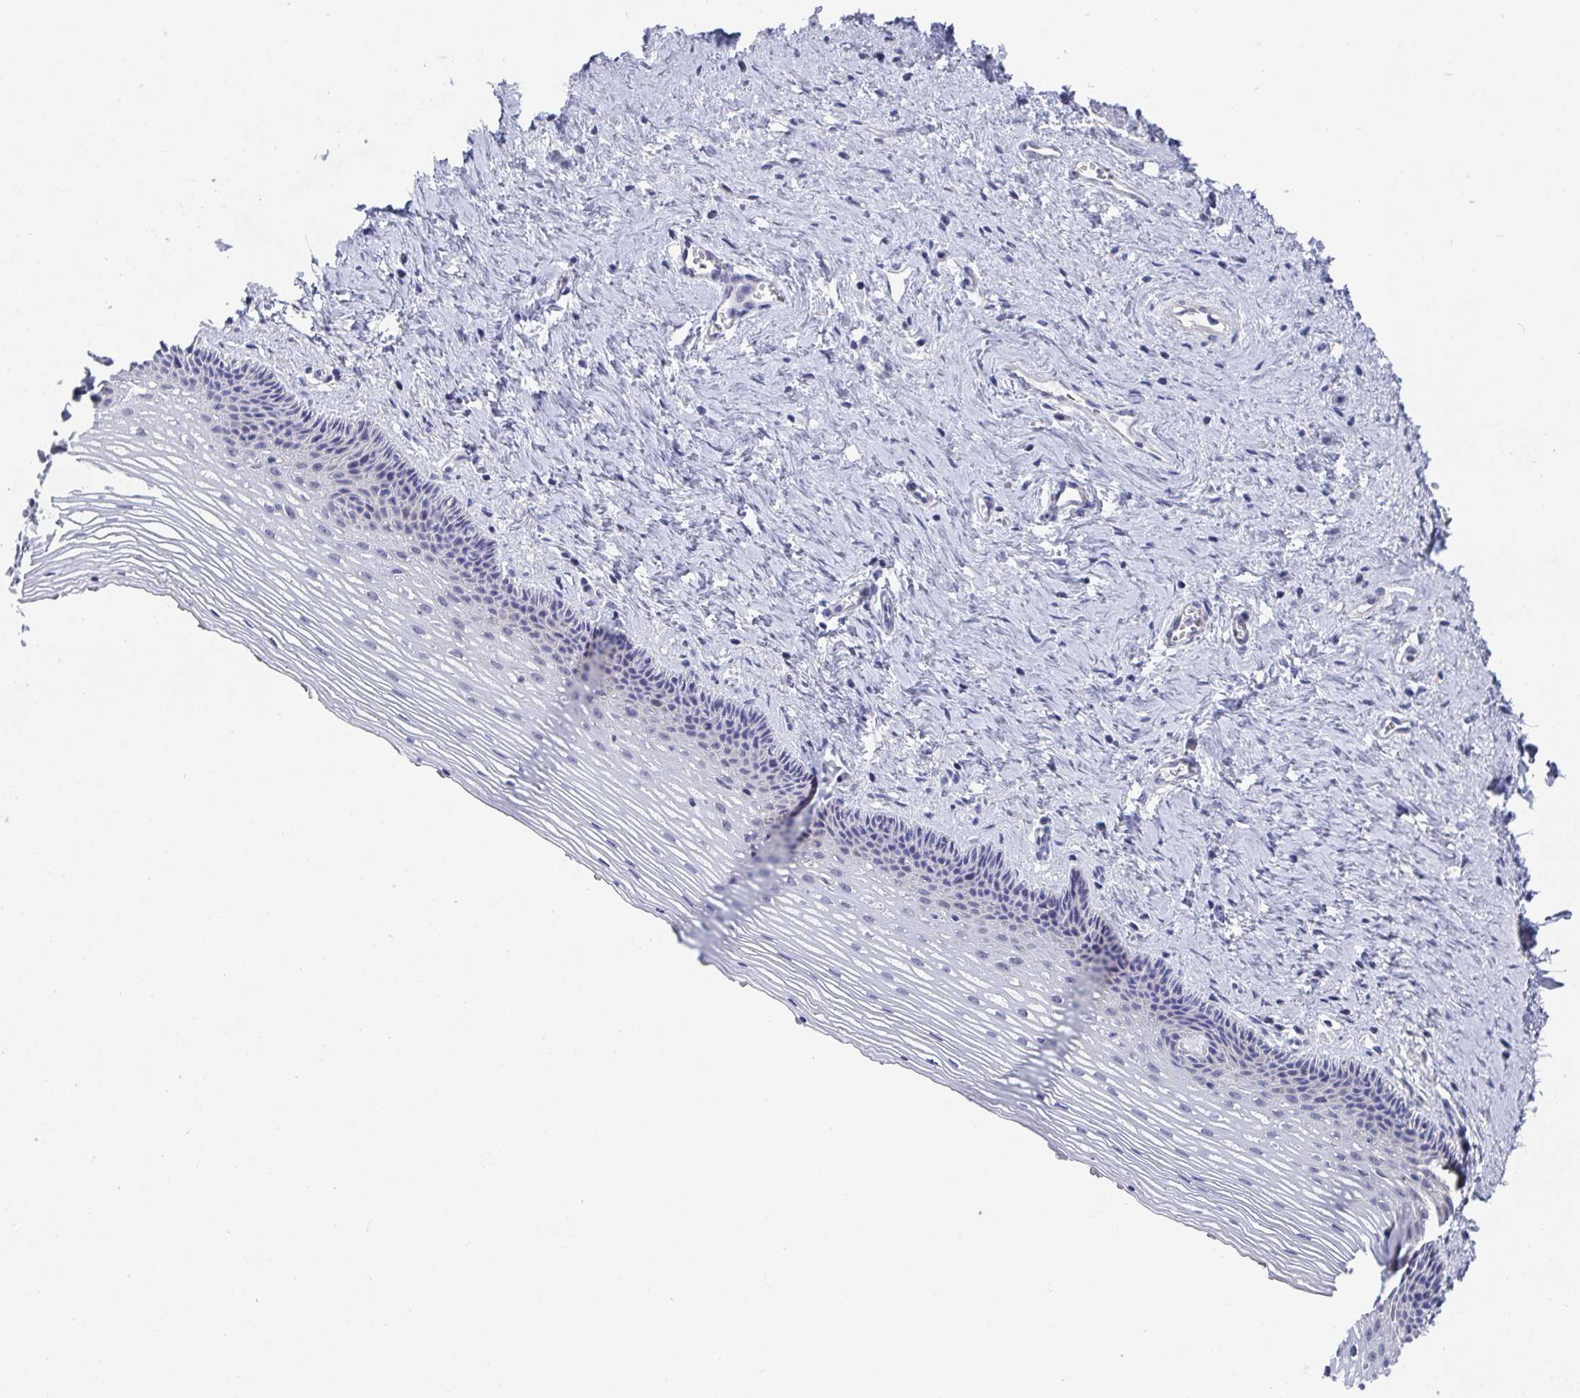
{"staining": {"intensity": "negative", "quantity": "none", "location": "none"}, "tissue": "vagina", "cell_type": "Squamous epithelial cells", "image_type": "normal", "snomed": [{"axis": "morphology", "description": "Normal tissue, NOS"}, {"axis": "topography", "description": "Vagina"}, {"axis": "topography", "description": "Cervix"}], "caption": "DAB (3,3'-diaminobenzidine) immunohistochemical staining of normal human vagina exhibits no significant expression in squamous epithelial cells. (DAB immunohistochemistry visualized using brightfield microscopy, high magnification).", "gene": "ATP5F1C", "patient": {"sex": "female", "age": 37}}